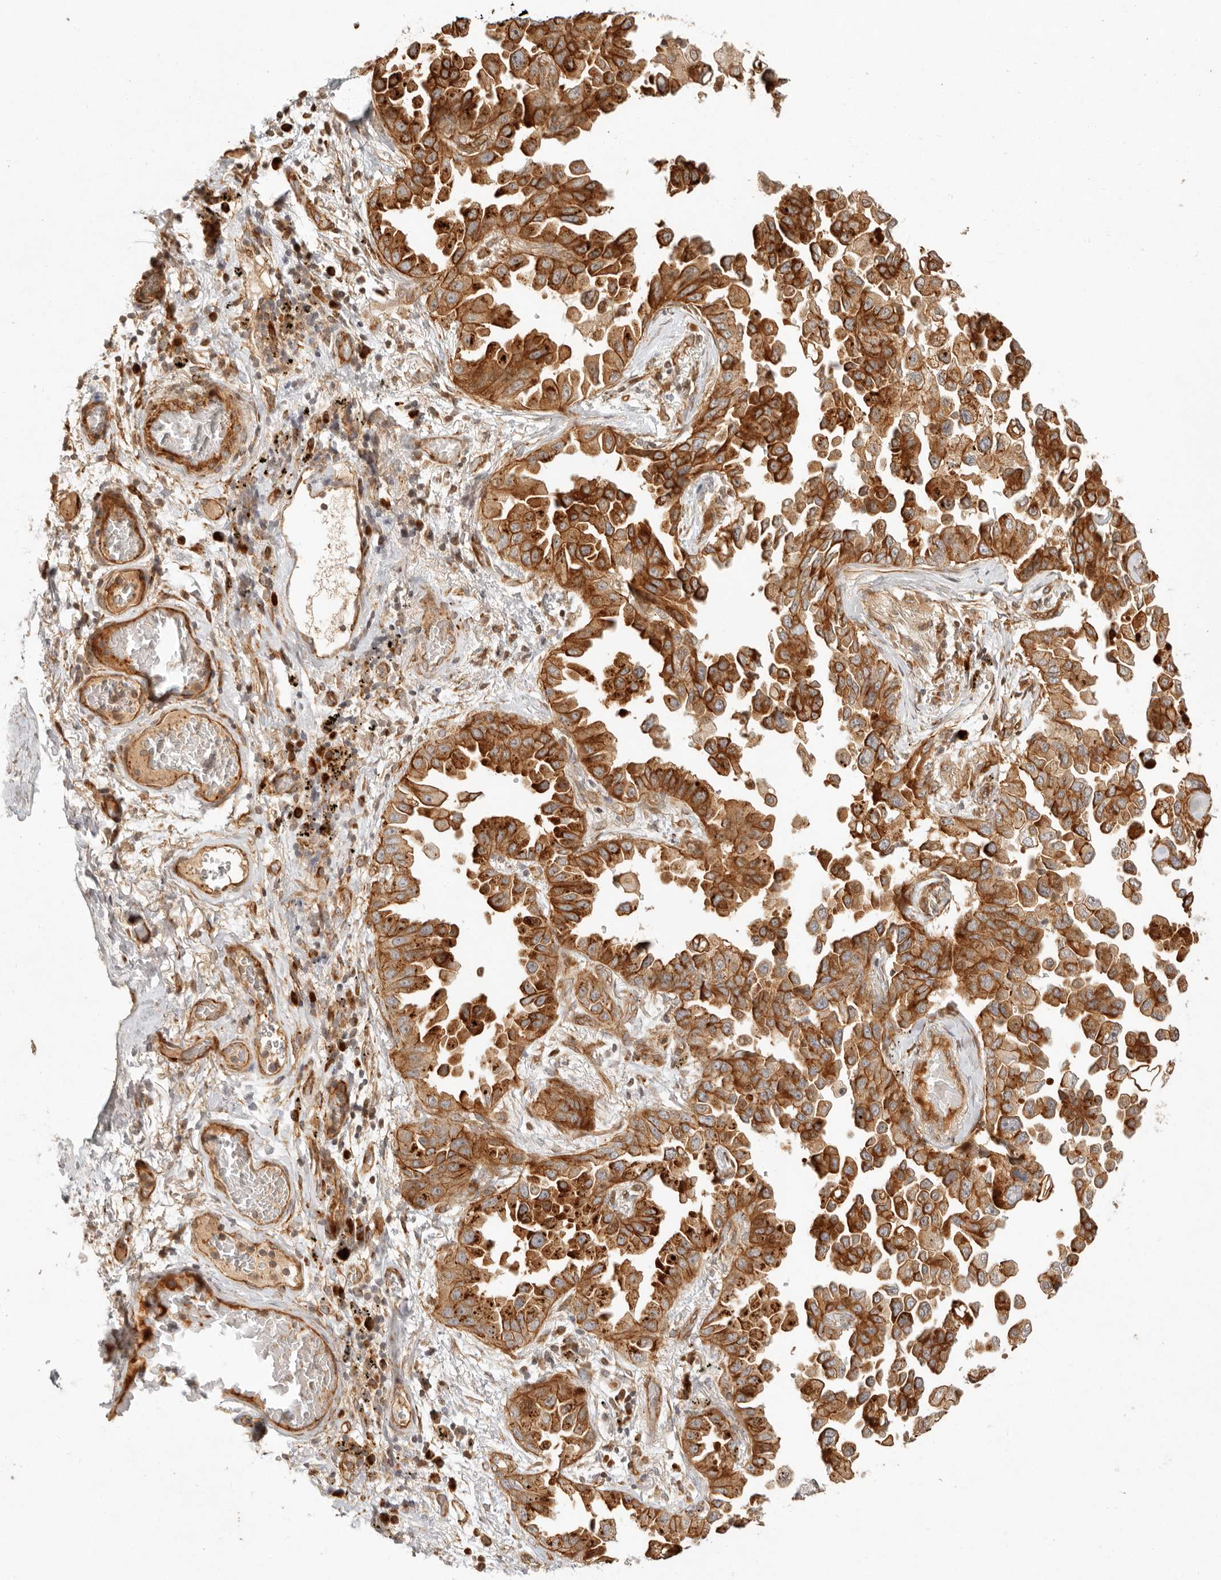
{"staining": {"intensity": "strong", "quantity": ">75%", "location": "cytoplasmic/membranous"}, "tissue": "lung cancer", "cell_type": "Tumor cells", "image_type": "cancer", "snomed": [{"axis": "morphology", "description": "Adenocarcinoma, NOS"}, {"axis": "topography", "description": "Lung"}], "caption": "Immunohistochemistry (IHC) of lung adenocarcinoma reveals high levels of strong cytoplasmic/membranous staining in about >75% of tumor cells. The protein is shown in brown color, while the nuclei are stained blue.", "gene": "KLHL38", "patient": {"sex": "female", "age": 67}}